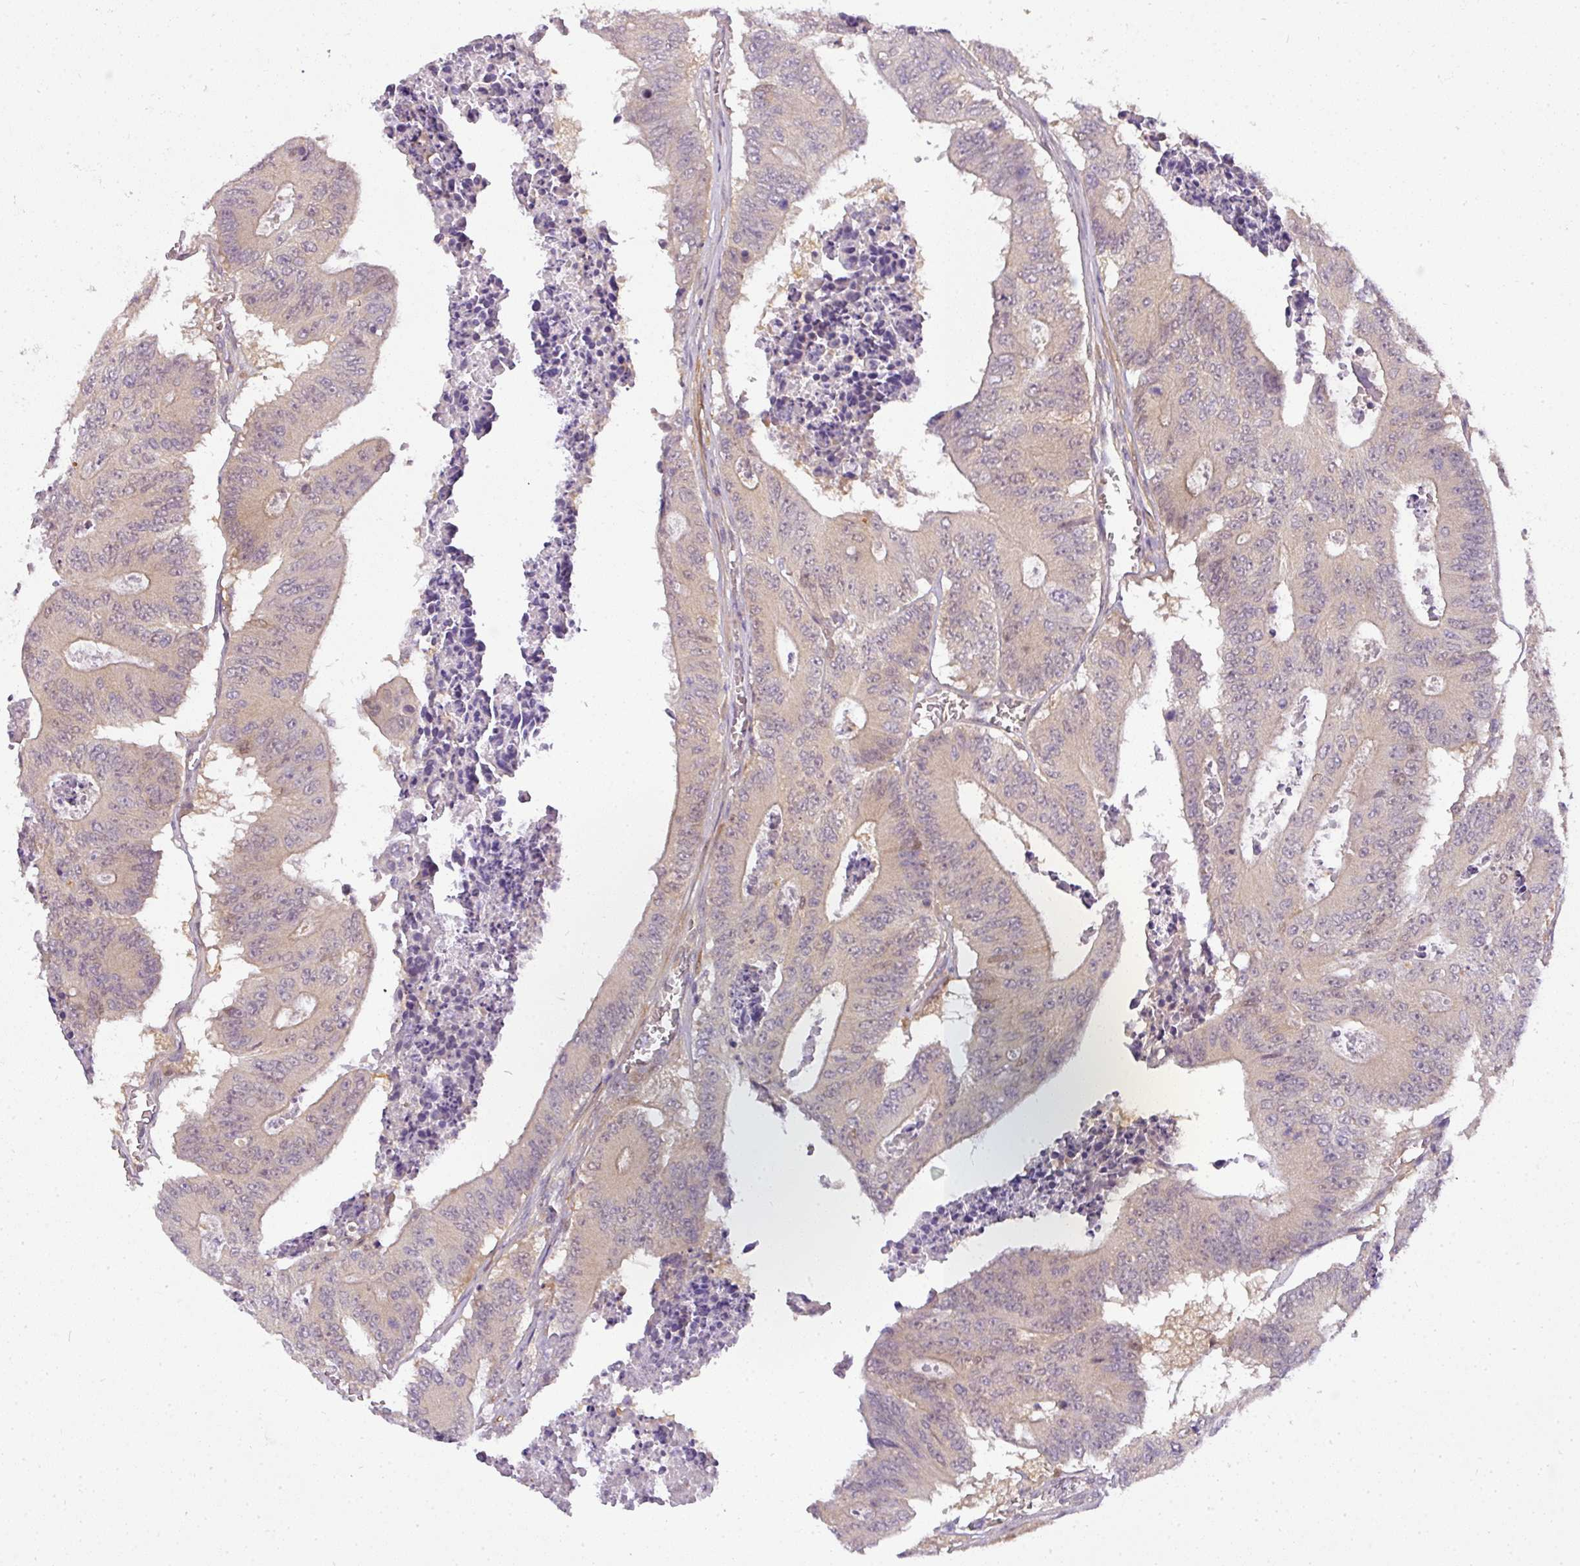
{"staining": {"intensity": "weak", "quantity": "<25%", "location": "cytoplasmic/membranous"}, "tissue": "colorectal cancer", "cell_type": "Tumor cells", "image_type": "cancer", "snomed": [{"axis": "morphology", "description": "Adenocarcinoma, NOS"}, {"axis": "topography", "description": "Colon"}], "caption": "Colorectal cancer was stained to show a protein in brown. There is no significant positivity in tumor cells.", "gene": "ADH5", "patient": {"sex": "male", "age": 87}}